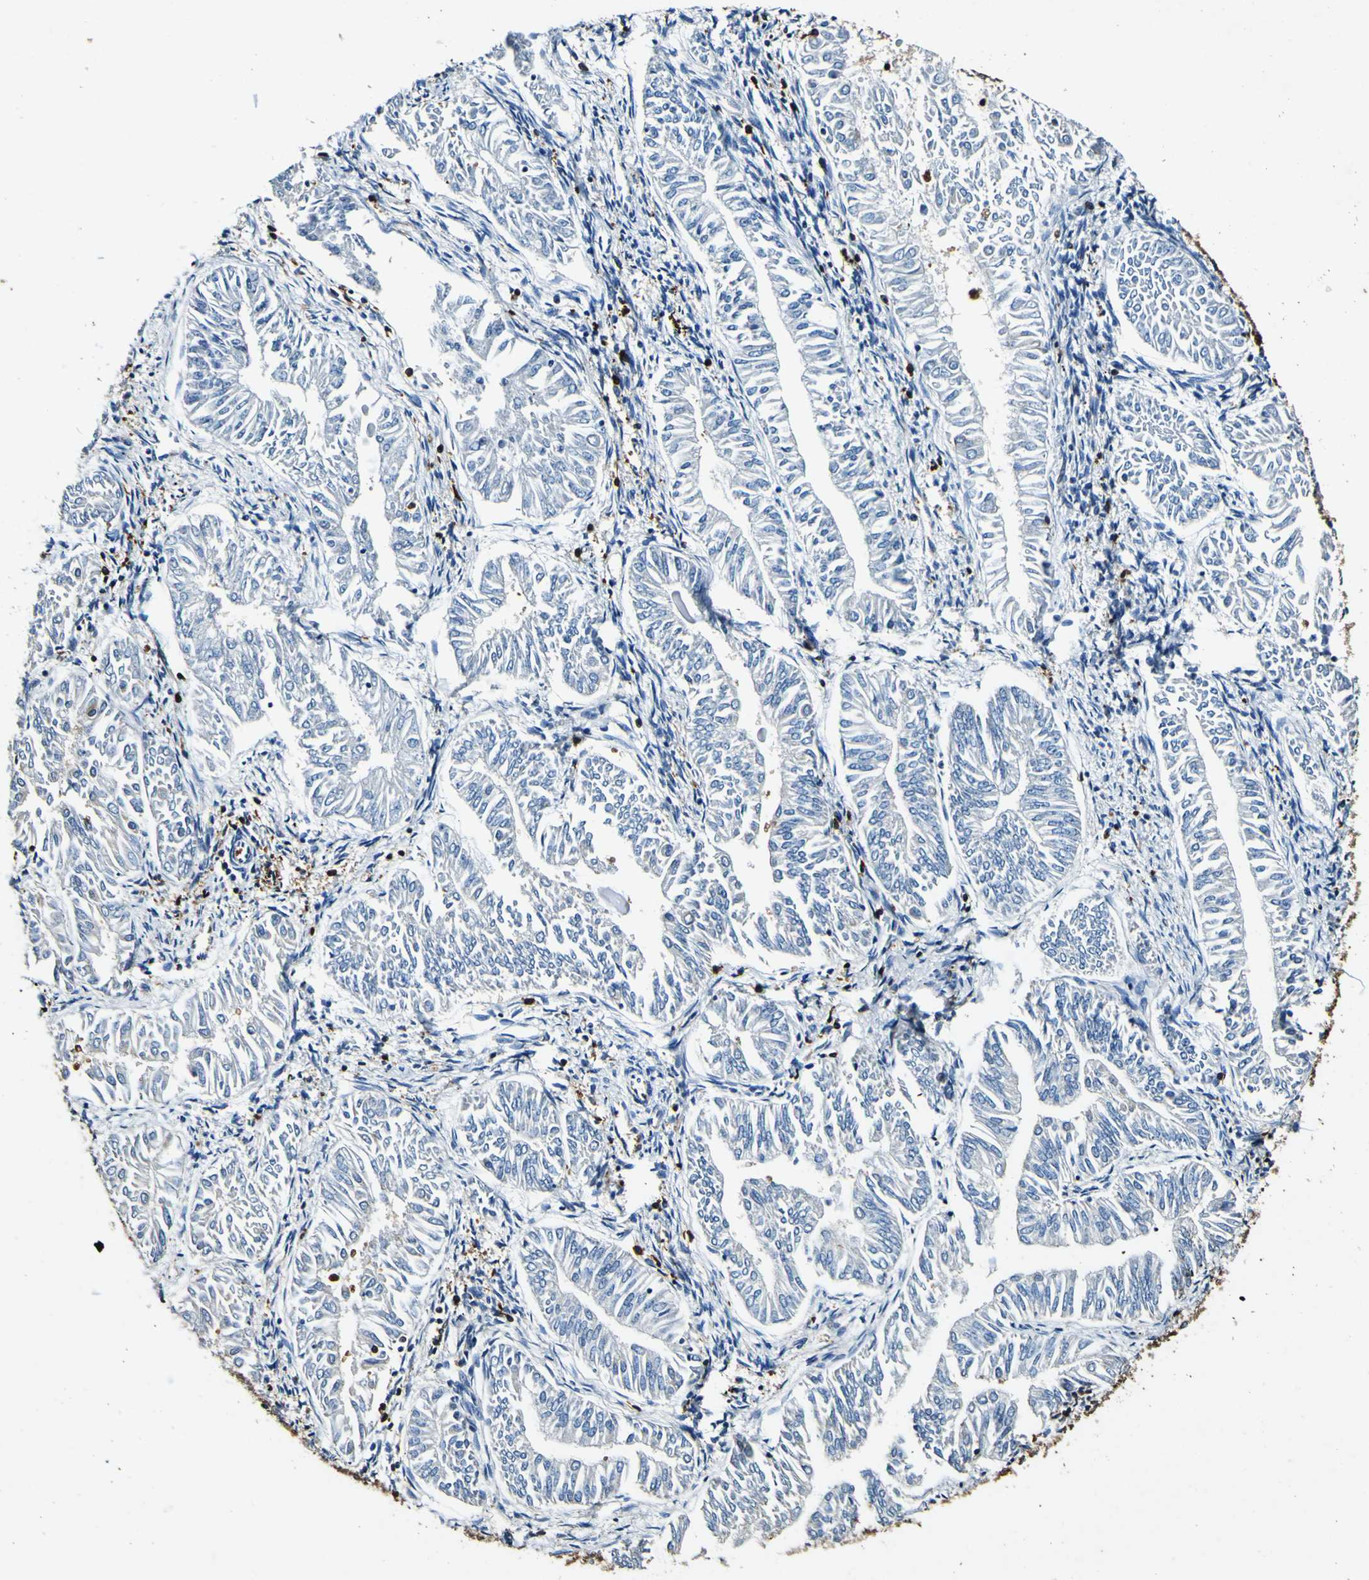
{"staining": {"intensity": "negative", "quantity": "none", "location": "none"}, "tissue": "endometrial cancer", "cell_type": "Tumor cells", "image_type": "cancer", "snomed": [{"axis": "morphology", "description": "Adenocarcinoma, NOS"}, {"axis": "topography", "description": "Endometrium"}], "caption": "Photomicrograph shows no protein staining in tumor cells of endometrial cancer tissue. The staining is performed using DAB (3,3'-diaminobenzidine) brown chromogen with nuclei counter-stained in using hematoxylin.", "gene": "RHOT2", "patient": {"sex": "female", "age": 53}}